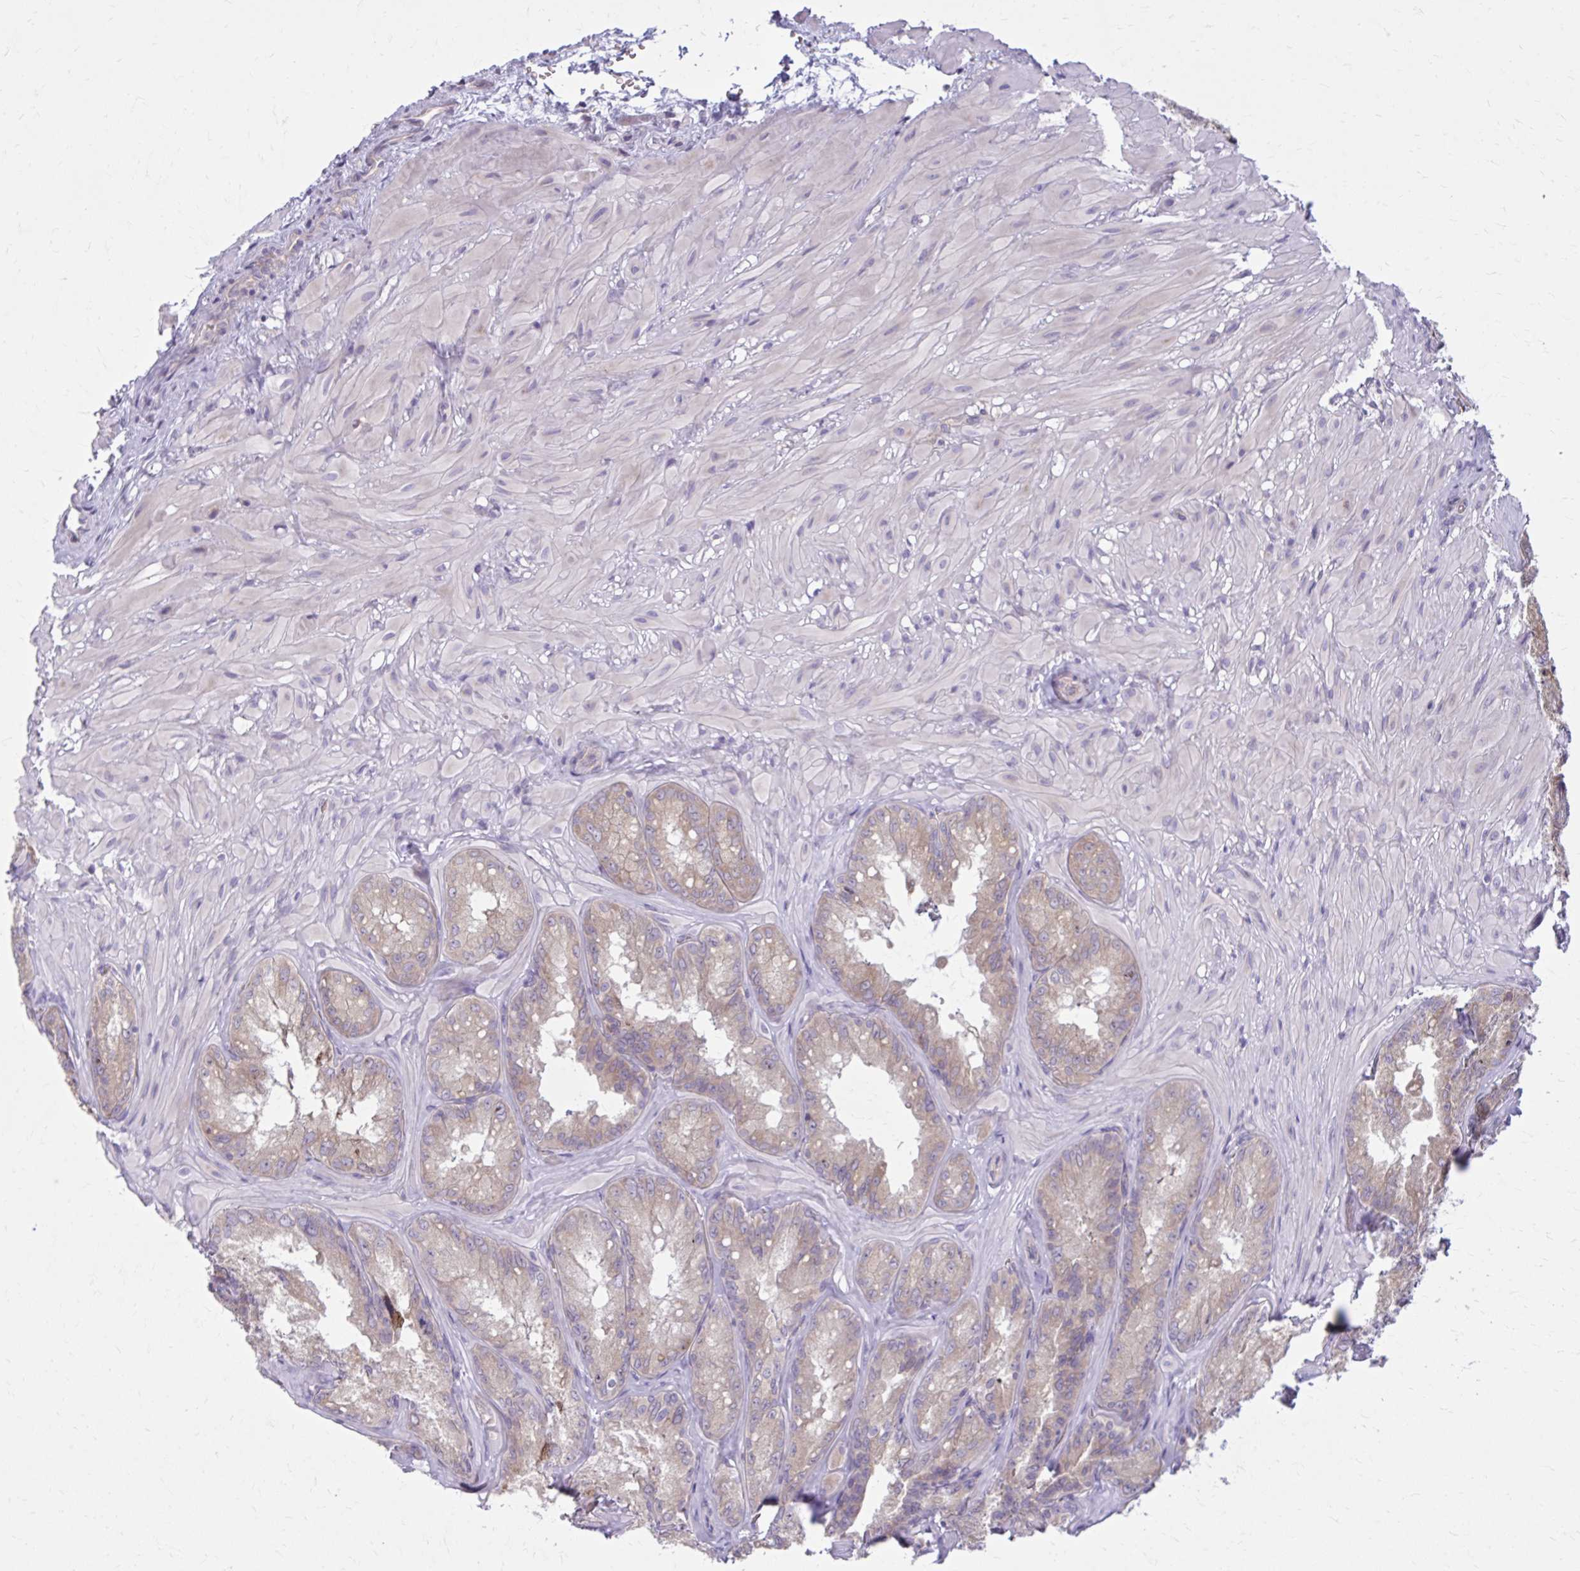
{"staining": {"intensity": "moderate", "quantity": "25%-75%", "location": "cytoplasmic/membranous"}, "tissue": "seminal vesicle", "cell_type": "Glandular cells", "image_type": "normal", "snomed": [{"axis": "morphology", "description": "Normal tissue, NOS"}, {"axis": "topography", "description": "Seminal veicle"}], "caption": "IHC image of benign human seminal vesicle stained for a protein (brown), which displays medium levels of moderate cytoplasmic/membranous expression in approximately 25%-75% of glandular cells.", "gene": "SNF8", "patient": {"sex": "male", "age": 47}}